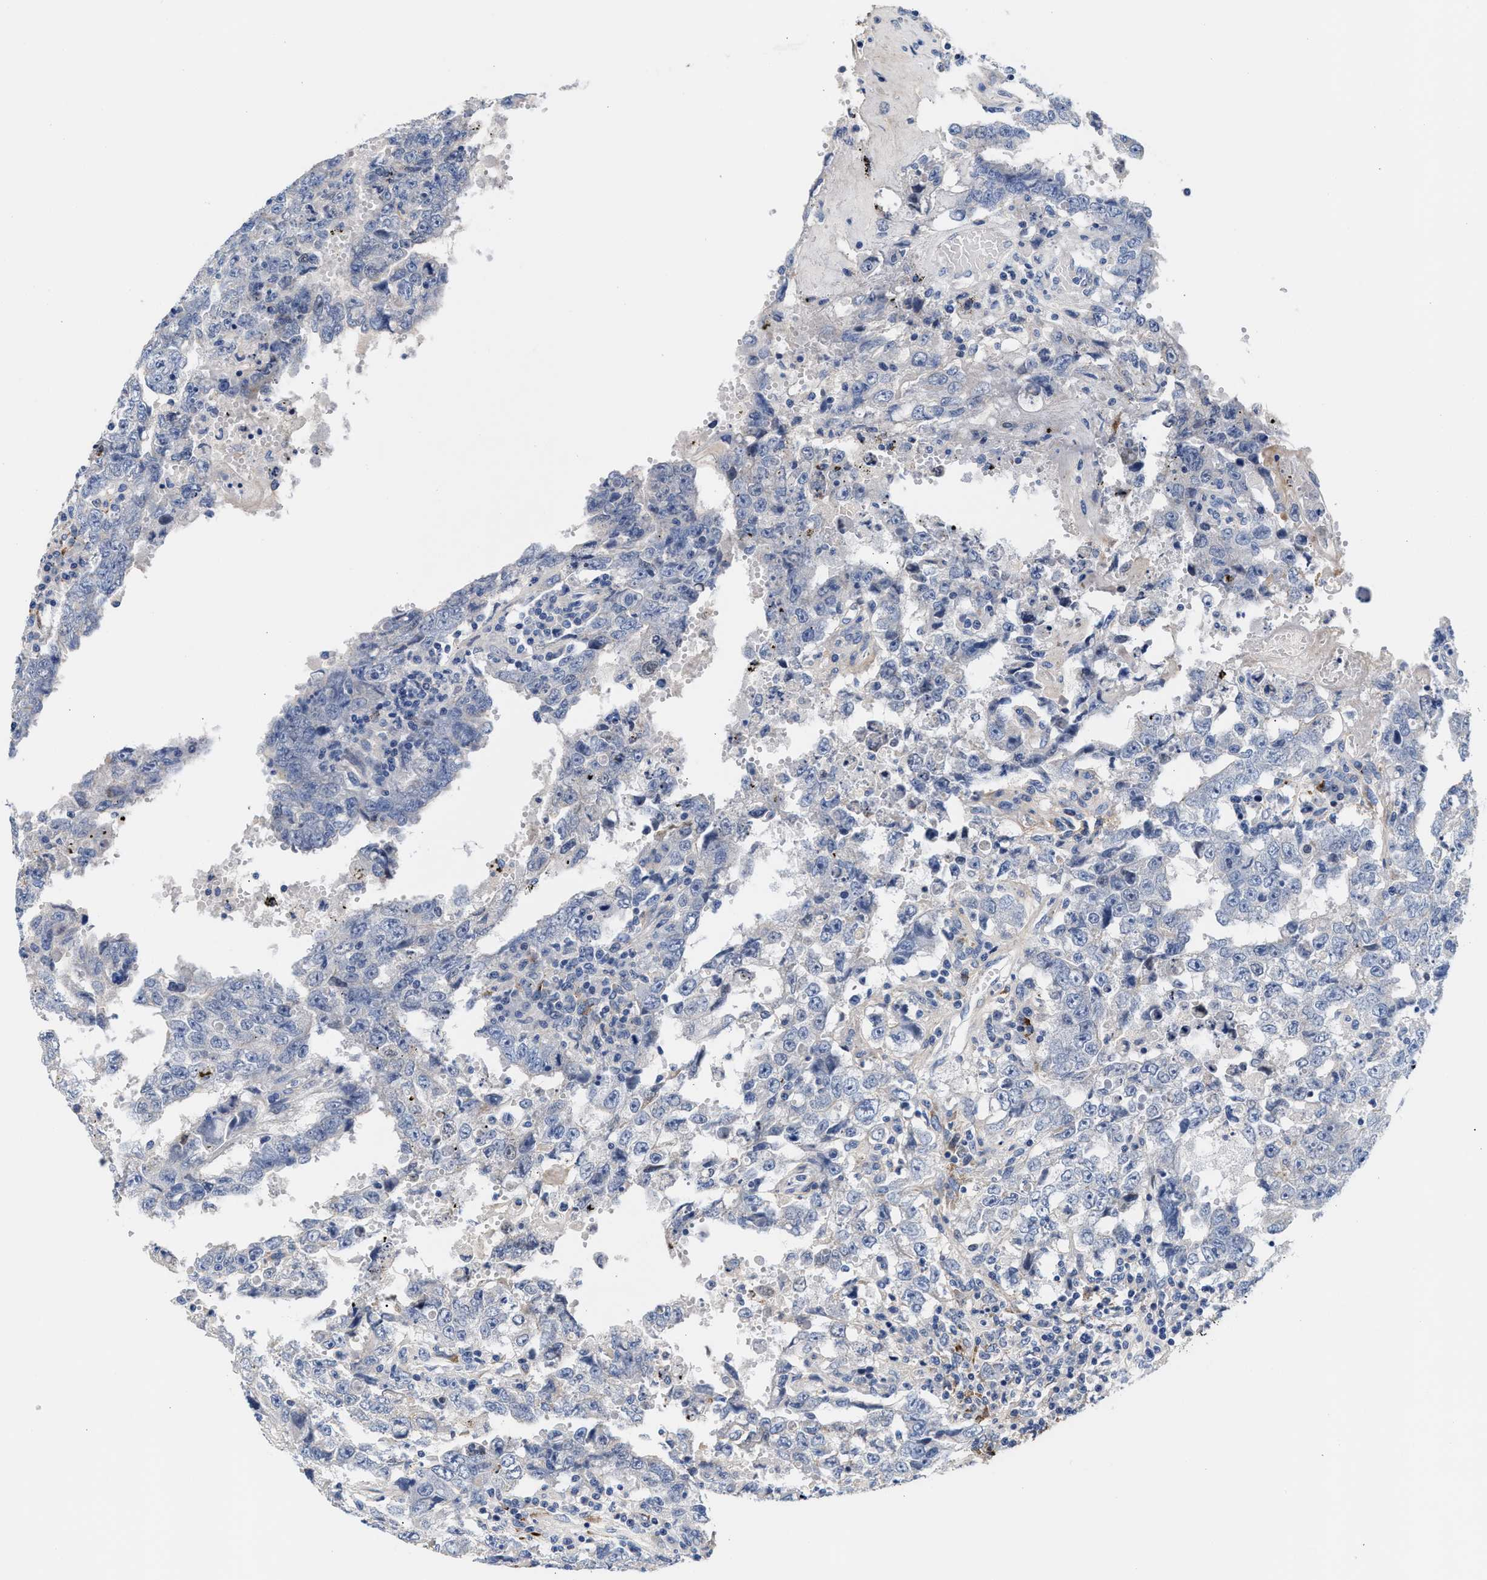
{"staining": {"intensity": "negative", "quantity": "none", "location": "none"}, "tissue": "testis cancer", "cell_type": "Tumor cells", "image_type": "cancer", "snomed": [{"axis": "morphology", "description": "Carcinoma, Embryonal, NOS"}, {"axis": "topography", "description": "Testis"}], "caption": "Tumor cells show no significant protein expression in testis embryonal carcinoma.", "gene": "ACTL7B", "patient": {"sex": "male", "age": 26}}